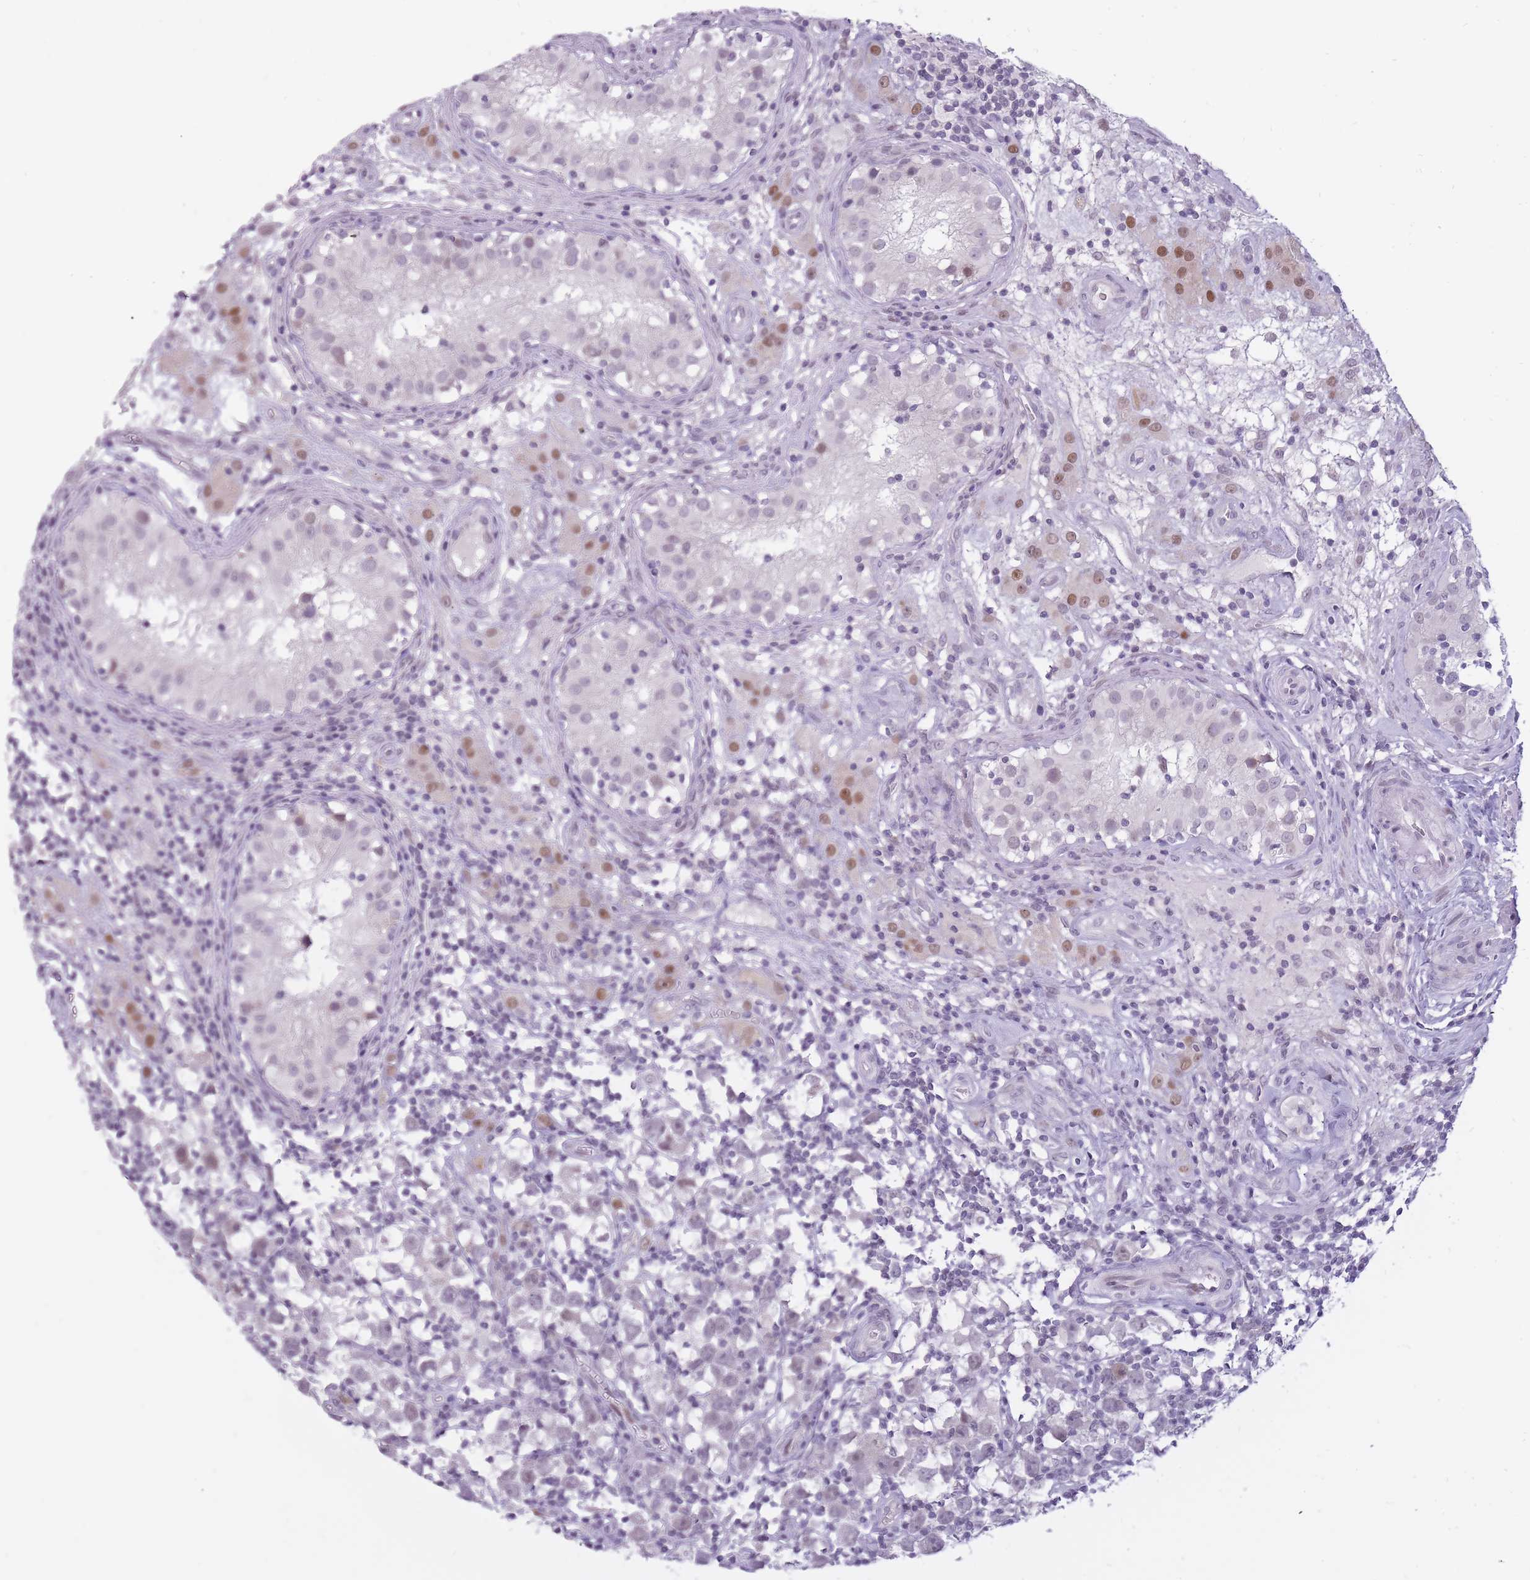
{"staining": {"intensity": "negative", "quantity": "none", "location": "none"}, "tissue": "testis cancer", "cell_type": "Tumor cells", "image_type": "cancer", "snomed": [{"axis": "morphology", "description": "Seminoma, NOS"}, {"axis": "morphology", "description": "Carcinoma, Embryonal, NOS"}, {"axis": "topography", "description": "Testis"}], "caption": "Protein analysis of testis embryonal carcinoma shows no significant positivity in tumor cells. The staining was performed using DAB to visualize the protein expression in brown, while the nuclei were stained in blue with hematoxylin (Magnification: 20x).", "gene": "POMZP3", "patient": {"sex": "male", "age": 29}}